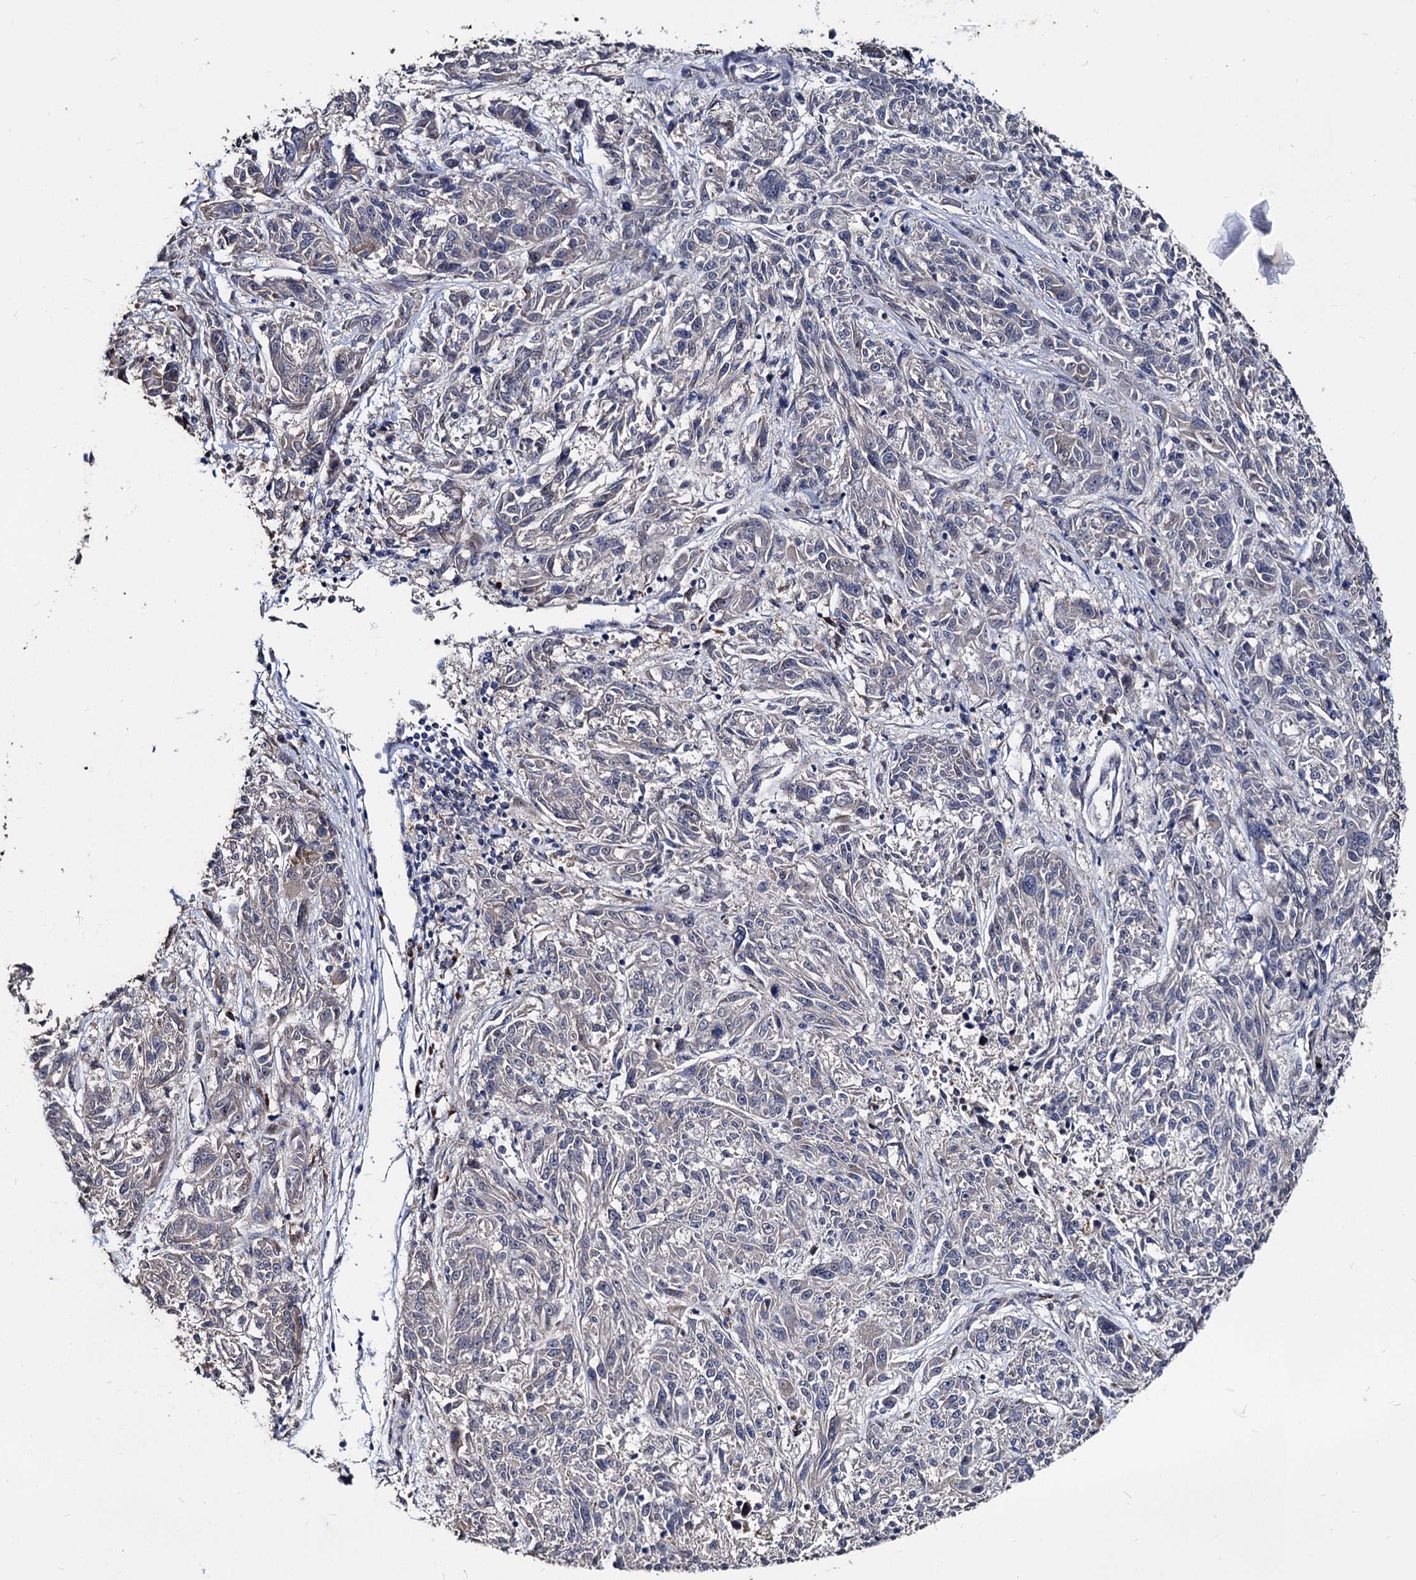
{"staining": {"intensity": "negative", "quantity": "none", "location": "none"}, "tissue": "melanoma", "cell_type": "Tumor cells", "image_type": "cancer", "snomed": [{"axis": "morphology", "description": "Malignant melanoma, NOS"}, {"axis": "topography", "description": "Skin"}], "caption": "DAB immunohistochemical staining of human melanoma displays no significant staining in tumor cells. (Stains: DAB immunohistochemistry (IHC) with hematoxylin counter stain, Microscopy: brightfield microscopy at high magnification).", "gene": "SMAGP", "patient": {"sex": "male", "age": 53}}